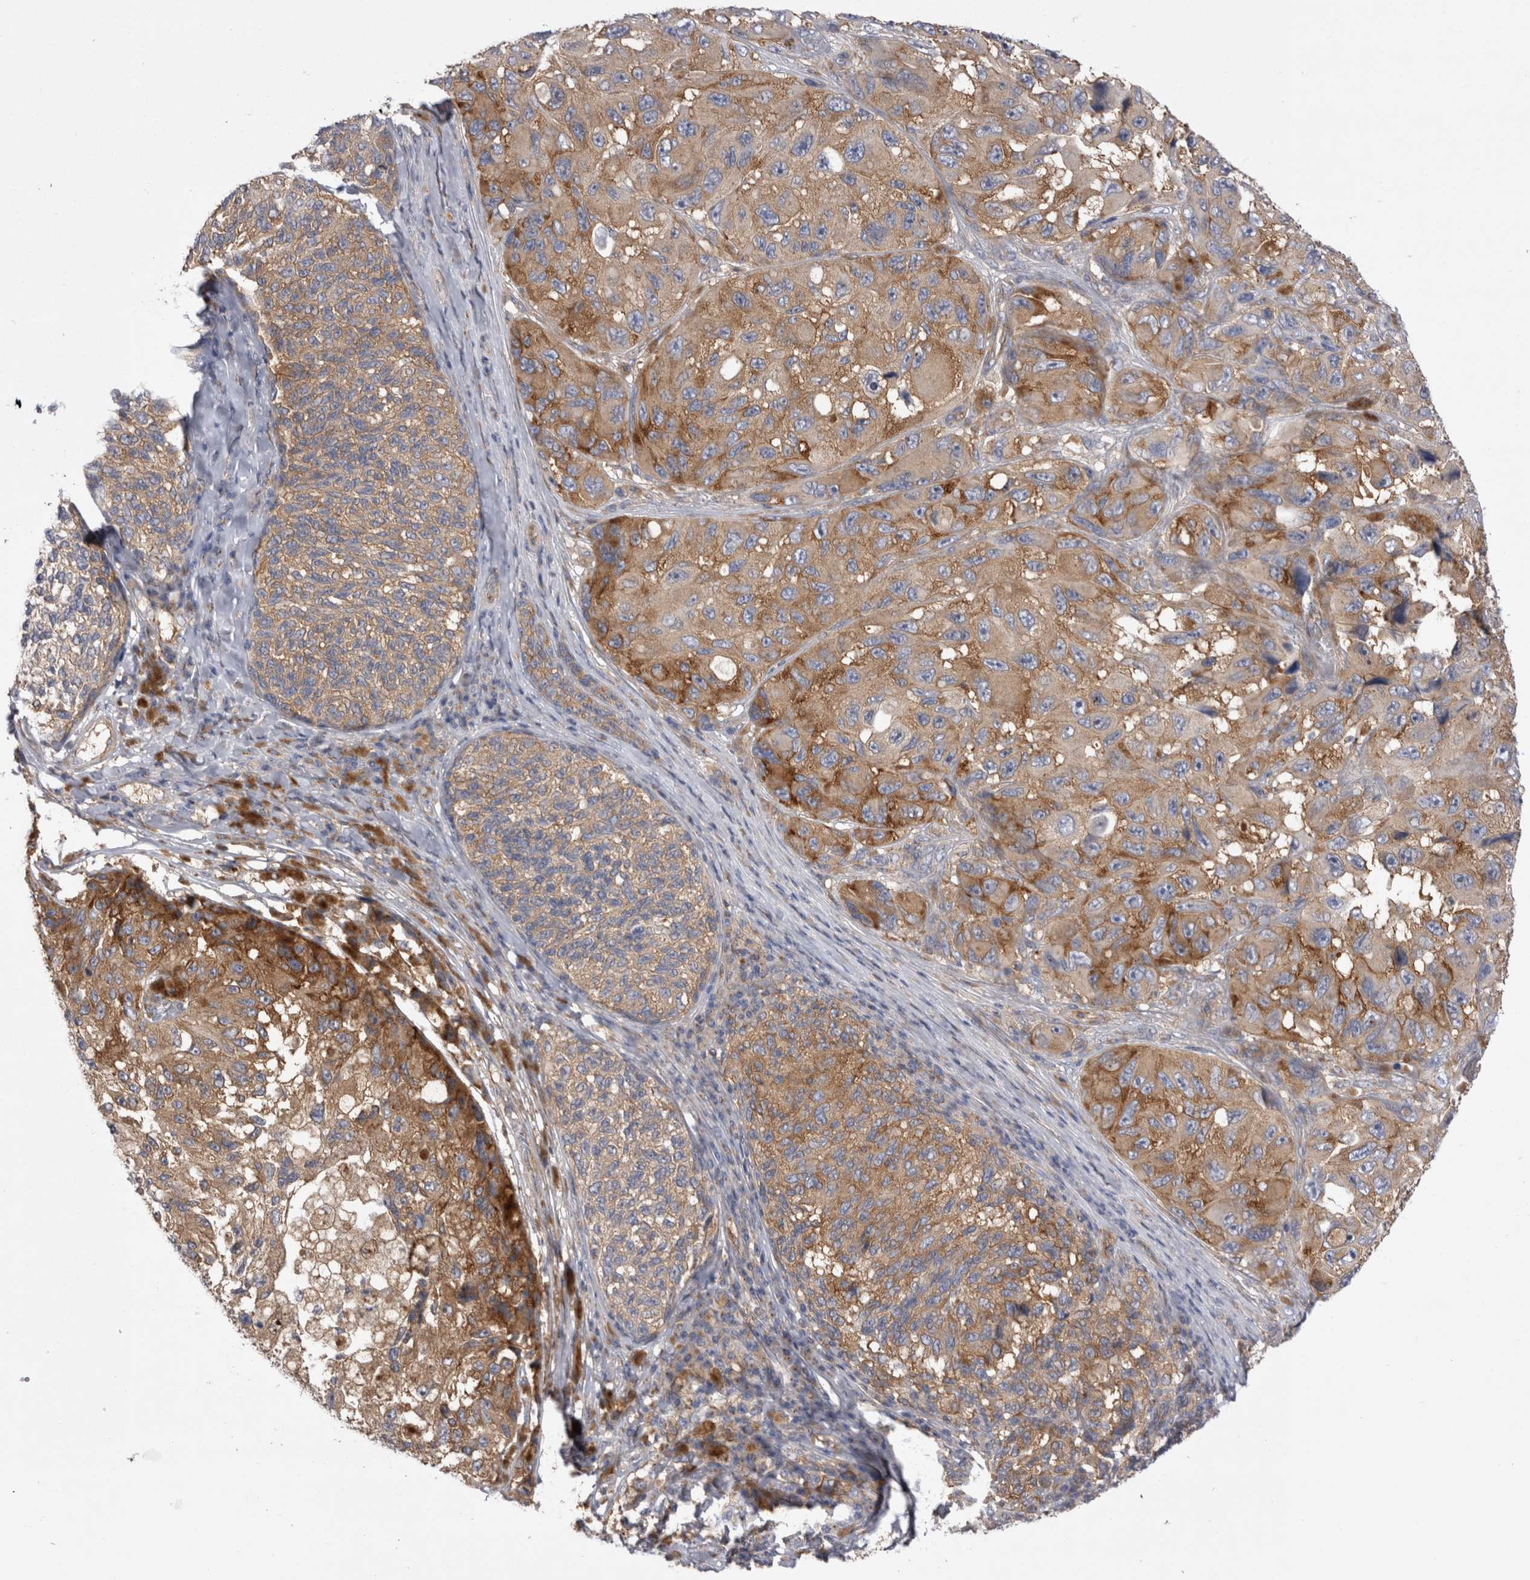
{"staining": {"intensity": "moderate", "quantity": ">75%", "location": "cytoplasmic/membranous"}, "tissue": "melanoma", "cell_type": "Tumor cells", "image_type": "cancer", "snomed": [{"axis": "morphology", "description": "Malignant melanoma, NOS"}, {"axis": "topography", "description": "Skin"}], "caption": "Immunohistochemistry (IHC) micrograph of neoplastic tissue: human malignant melanoma stained using immunohistochemistry (IHC) exhibits medium levels of moderate protein expression localized specifically in the cytoplasmic/membranous of tumor cells, appearing as a cytoplasmic/membranous brown color.", "gene": "RAB11FIP1", "patient": {"sex": "female", "age": 73}}